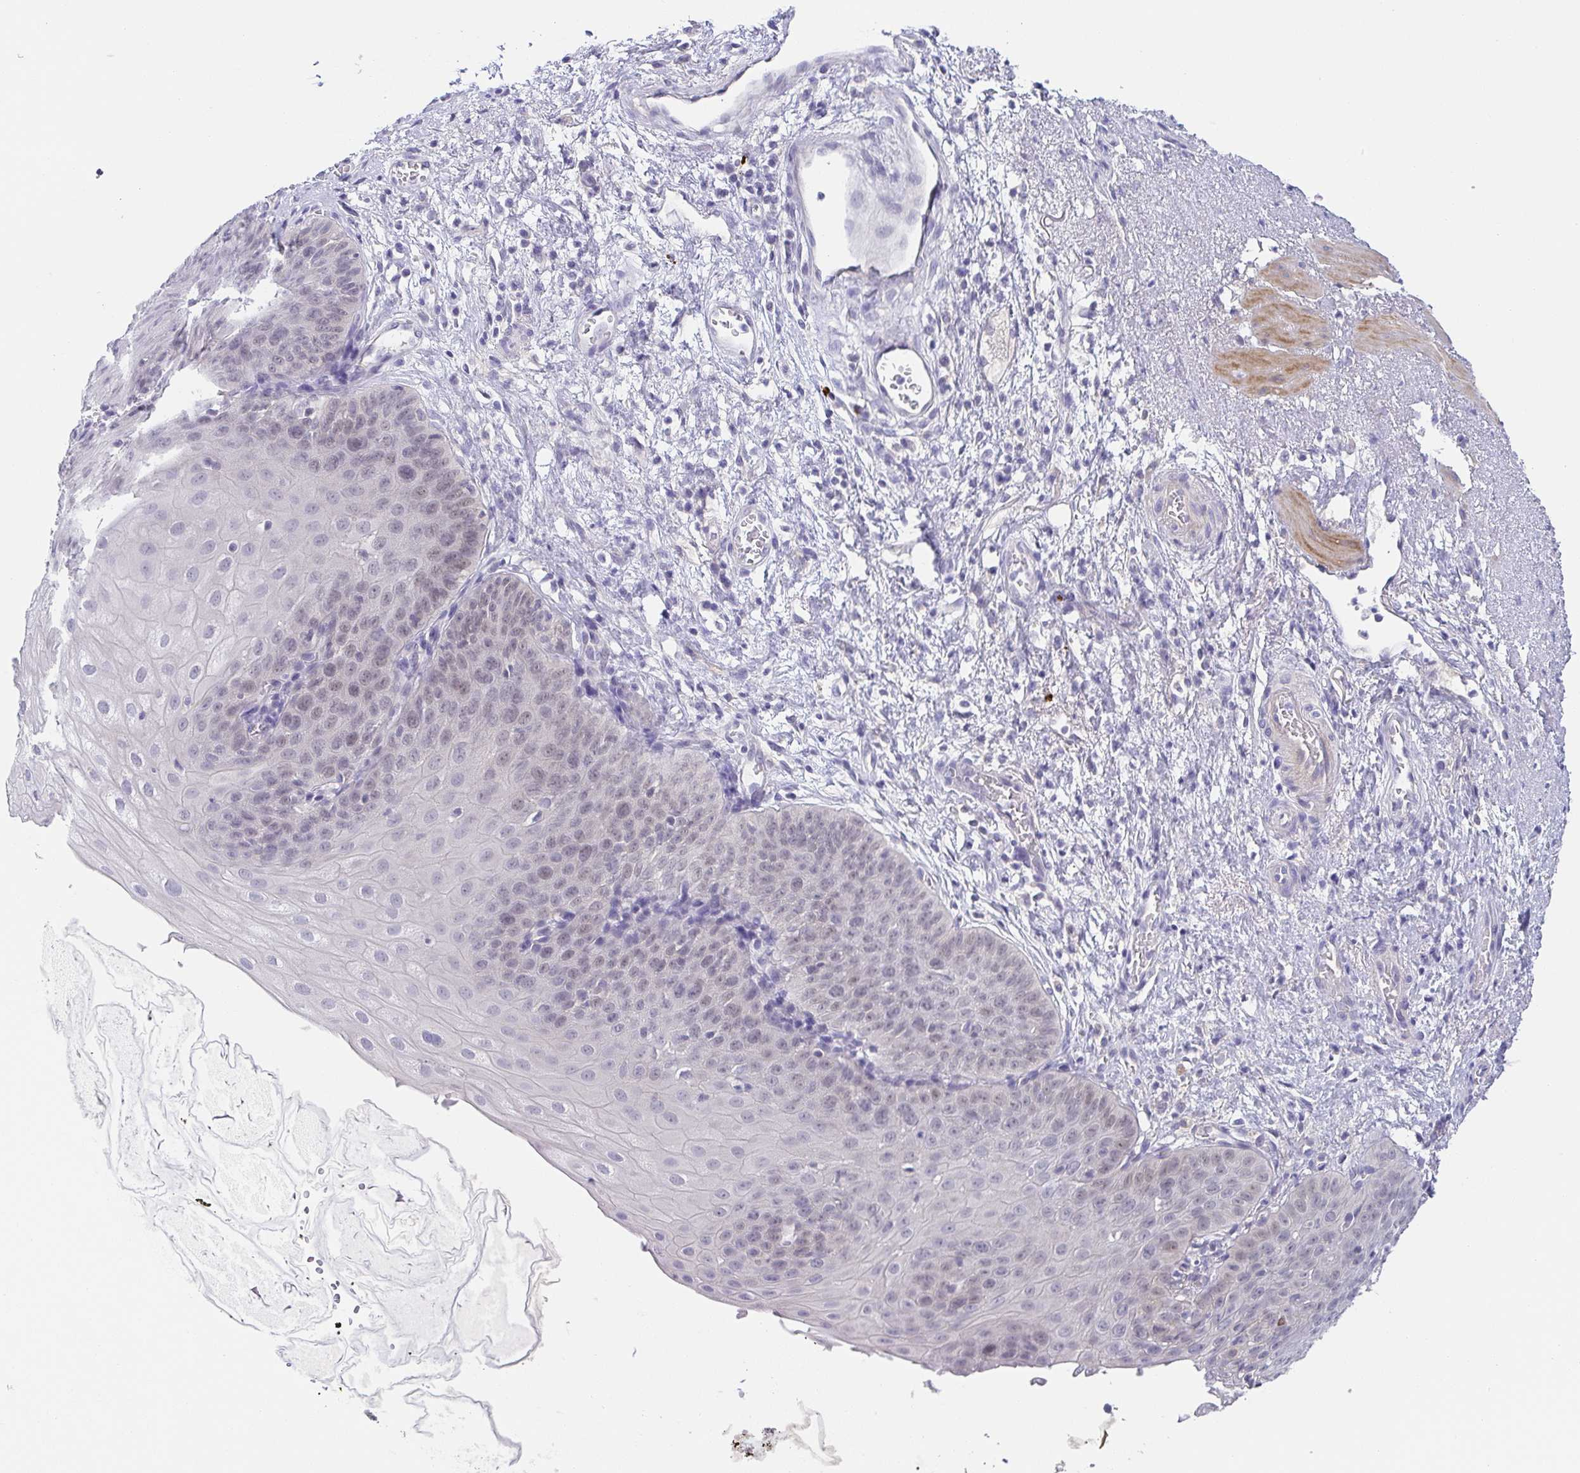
{"staining": {"intensity": "moderate", "quantity": "<25%", "location": "cytoplasmic/membranous"}, "tissue": "esophagus", "cell_type": "Squamous epithelial cells", "image_type": "normal", "snomed": [{"axis": "morphology", "description": "Normal tissue, NOS"}, {"axis": "topography", "description": "Esophagus"}], "caption": "This micrograph exhibits immunohistochemistry staining of unremarkable esophagus, with low moderate cytoplasmic/membranous positivity in approximately <25% of squamous epithelial cells.", "gene": "RNASE7", "patient": {"sex": "male", "age": 71}}